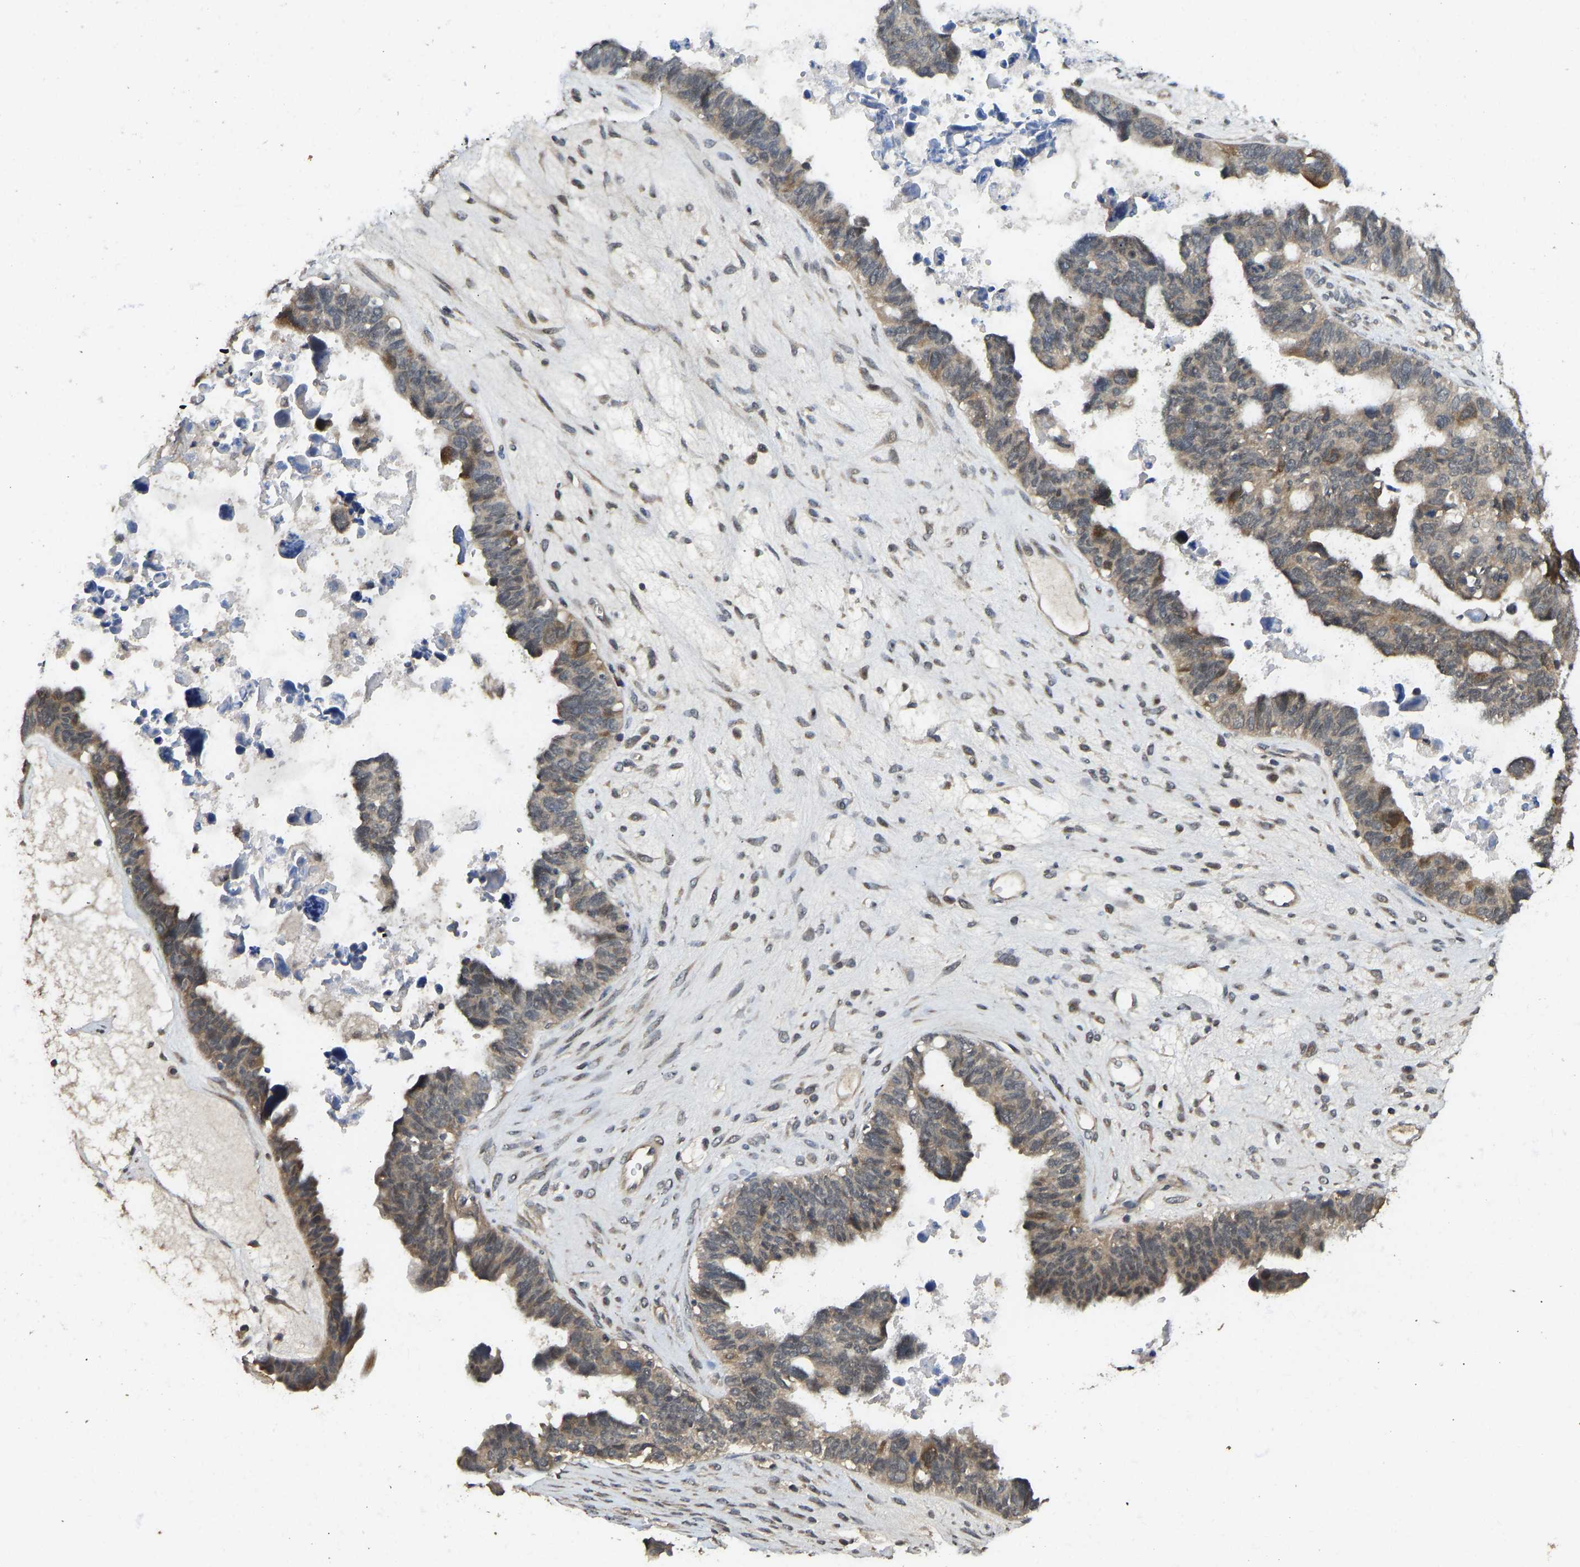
{"staining": {"intensity": "moderate", "quantity": ">75%", "location": "cytoplasmic/membranous"}, "tissue": "ovarian cancer", "cell_type": "Tumor cells", "image_type": "cancer", "snomed": [{"axis": "morphology", "description": "Cystadenocarcinoma, serous, NOS"}, {"axis": "topography", "description": "Ovary"}], "caption": "Tumor cells show medium levels of moderate cytoplasmic/membranous staining in approximately >75% of cells in human ovarian cancer. The staining is performed using DAB (3,3'-diaminobenzidine) brown chromogen to label protein expression. The nuclei are counter-stained blue using hematoxylin.", "gene": "NDRG3", "patient": {"sex": "female", "age": 79}}